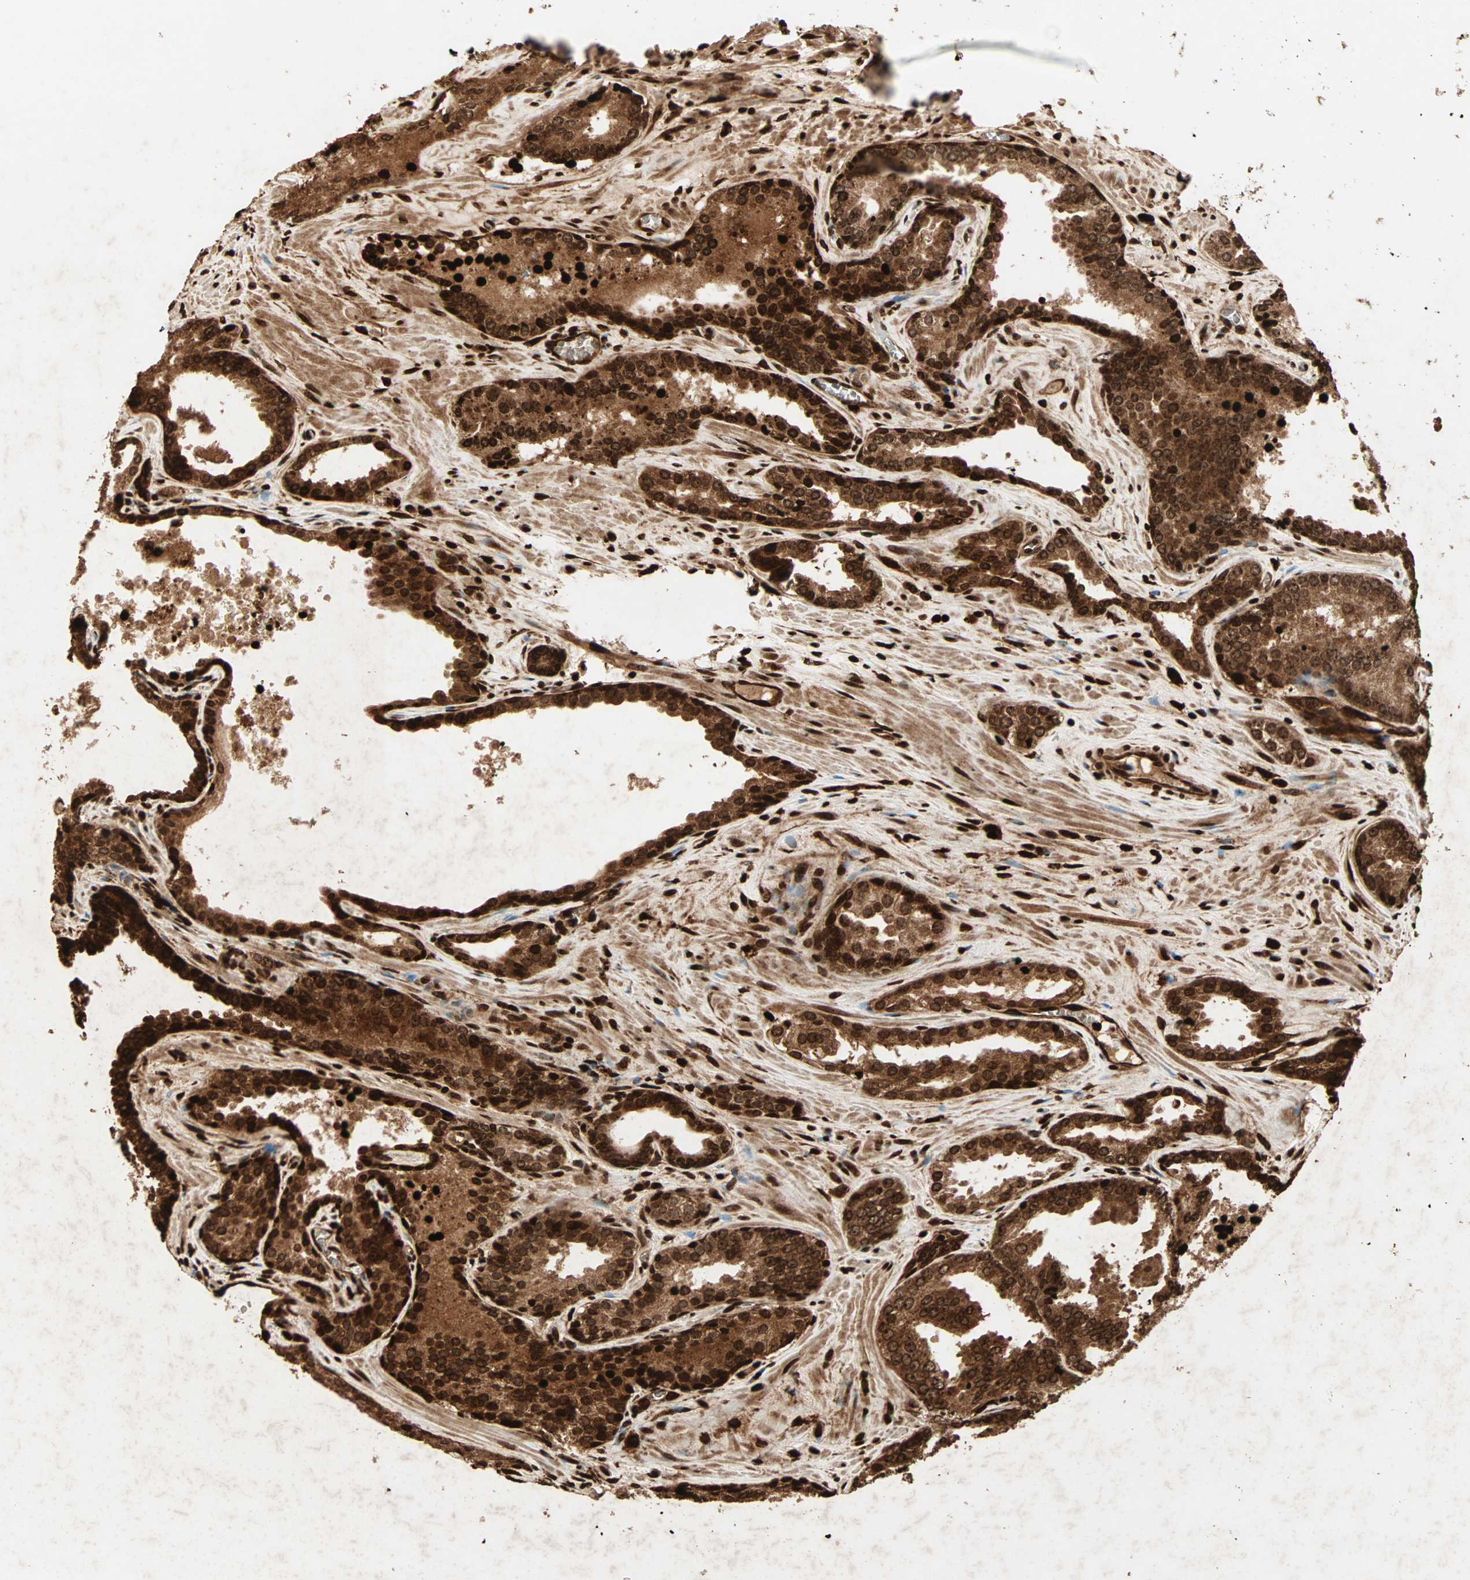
{"staining": {"intensity": "strong", "quantity": ">75%", "location": "cytoplasmic/membranous,nuclear"}, "tissue": "prostate cancer", "cell_type": "Tumor cells", "image_type": "cancer", "snomed": [{"axis": "morphology", "description": "Adenocarcinoma, Low grade"}, {"axis": "topography", "description": "Prostate"}], "caption": "About >75% of tumor cells in prostate cancer (adenocarcinoma (low-grade)) reveal strong cytoplasmic/membranous and nuclear protein staining as visualized by brown immunohistochemical staining.", "gene": "RFFL", "patient": {"sex": "male", "age": 60}}